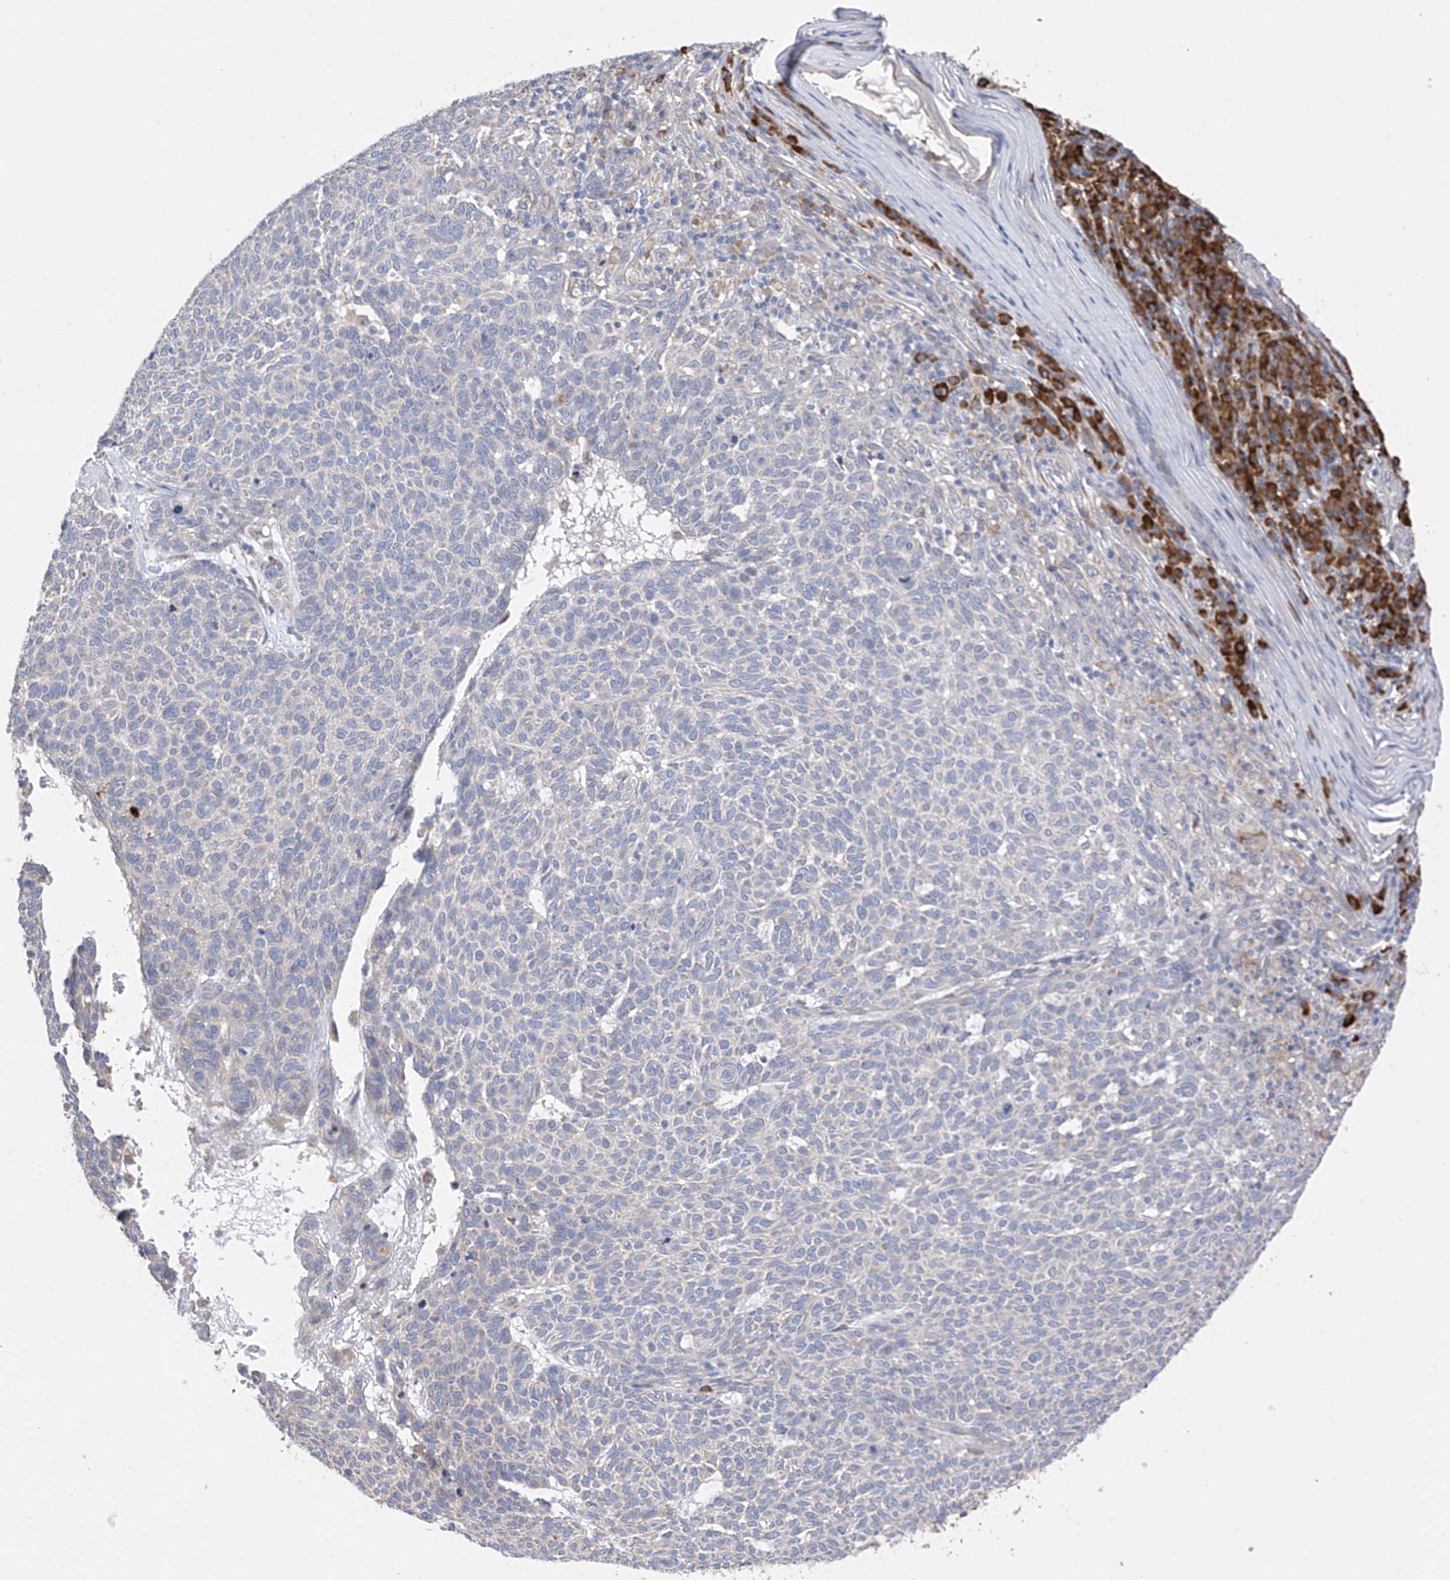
{"staining": {"intensity": "negative", "quantity": "none", "location": "none"}, "tissue": "skin cancer", "cell_type": "Tumor cells", "image_type": "cancer", "snomed": [{"axis": "morphology", "description": "Squamous cell carcinoma, NOS"}, {"axis": "topography", "description": "Skin"}], "caption": "Immunohistochemical staining of squamous cell carcinoma (skin) exhibits no significant staining in tumor cells. Brightfield microscopy of IHC stained with DAB (3,3'-diaminobenzidine) (brown) and hematoxylin (blue), captured at high magnification.", "gene": "REC8", "patient": {"sex": "female", "age": 90}}